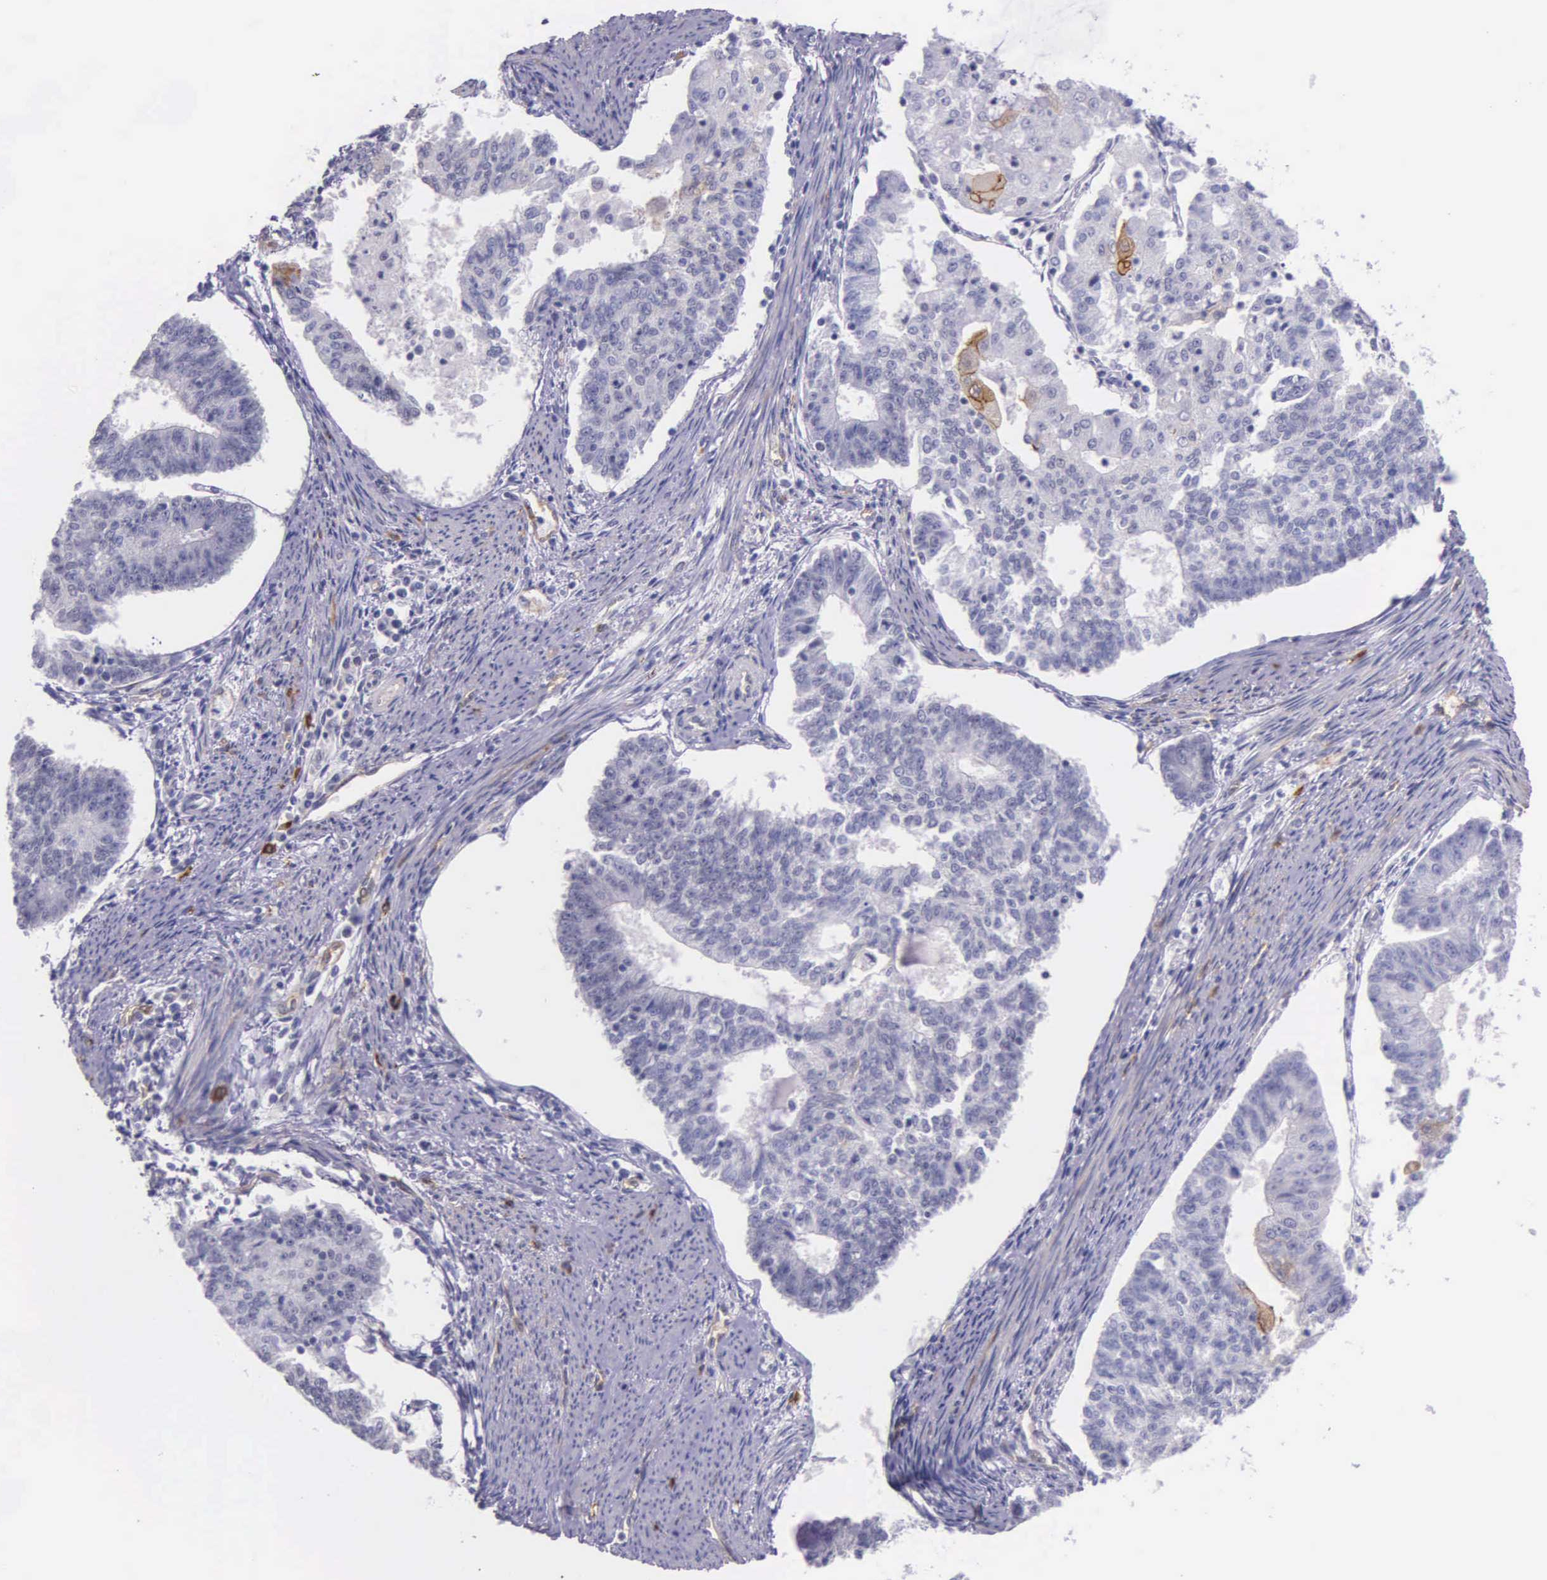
{"staining": {"intensity": "weak", "quantity": "<25%", "location": "cytoplasmic/membranous"}, "tissue": "endometrial cancer", "cell_type": "Tumor cells", "image_type": "cancer", "snomed": [{"axis": "morphology", "description": "Adenocarcinoma, NOS"}, {"axis": "topography", "description": "Endometrium"}], "caption": "An immunohistochemistry (IHC) photomicrograph of endometrial adenocarcinoma is shown. There is no staining in tumor cells of endometrial adenocarcinoma.", "gene": "AHNAK2", "patient": {"sex": "female", "age": 56}}